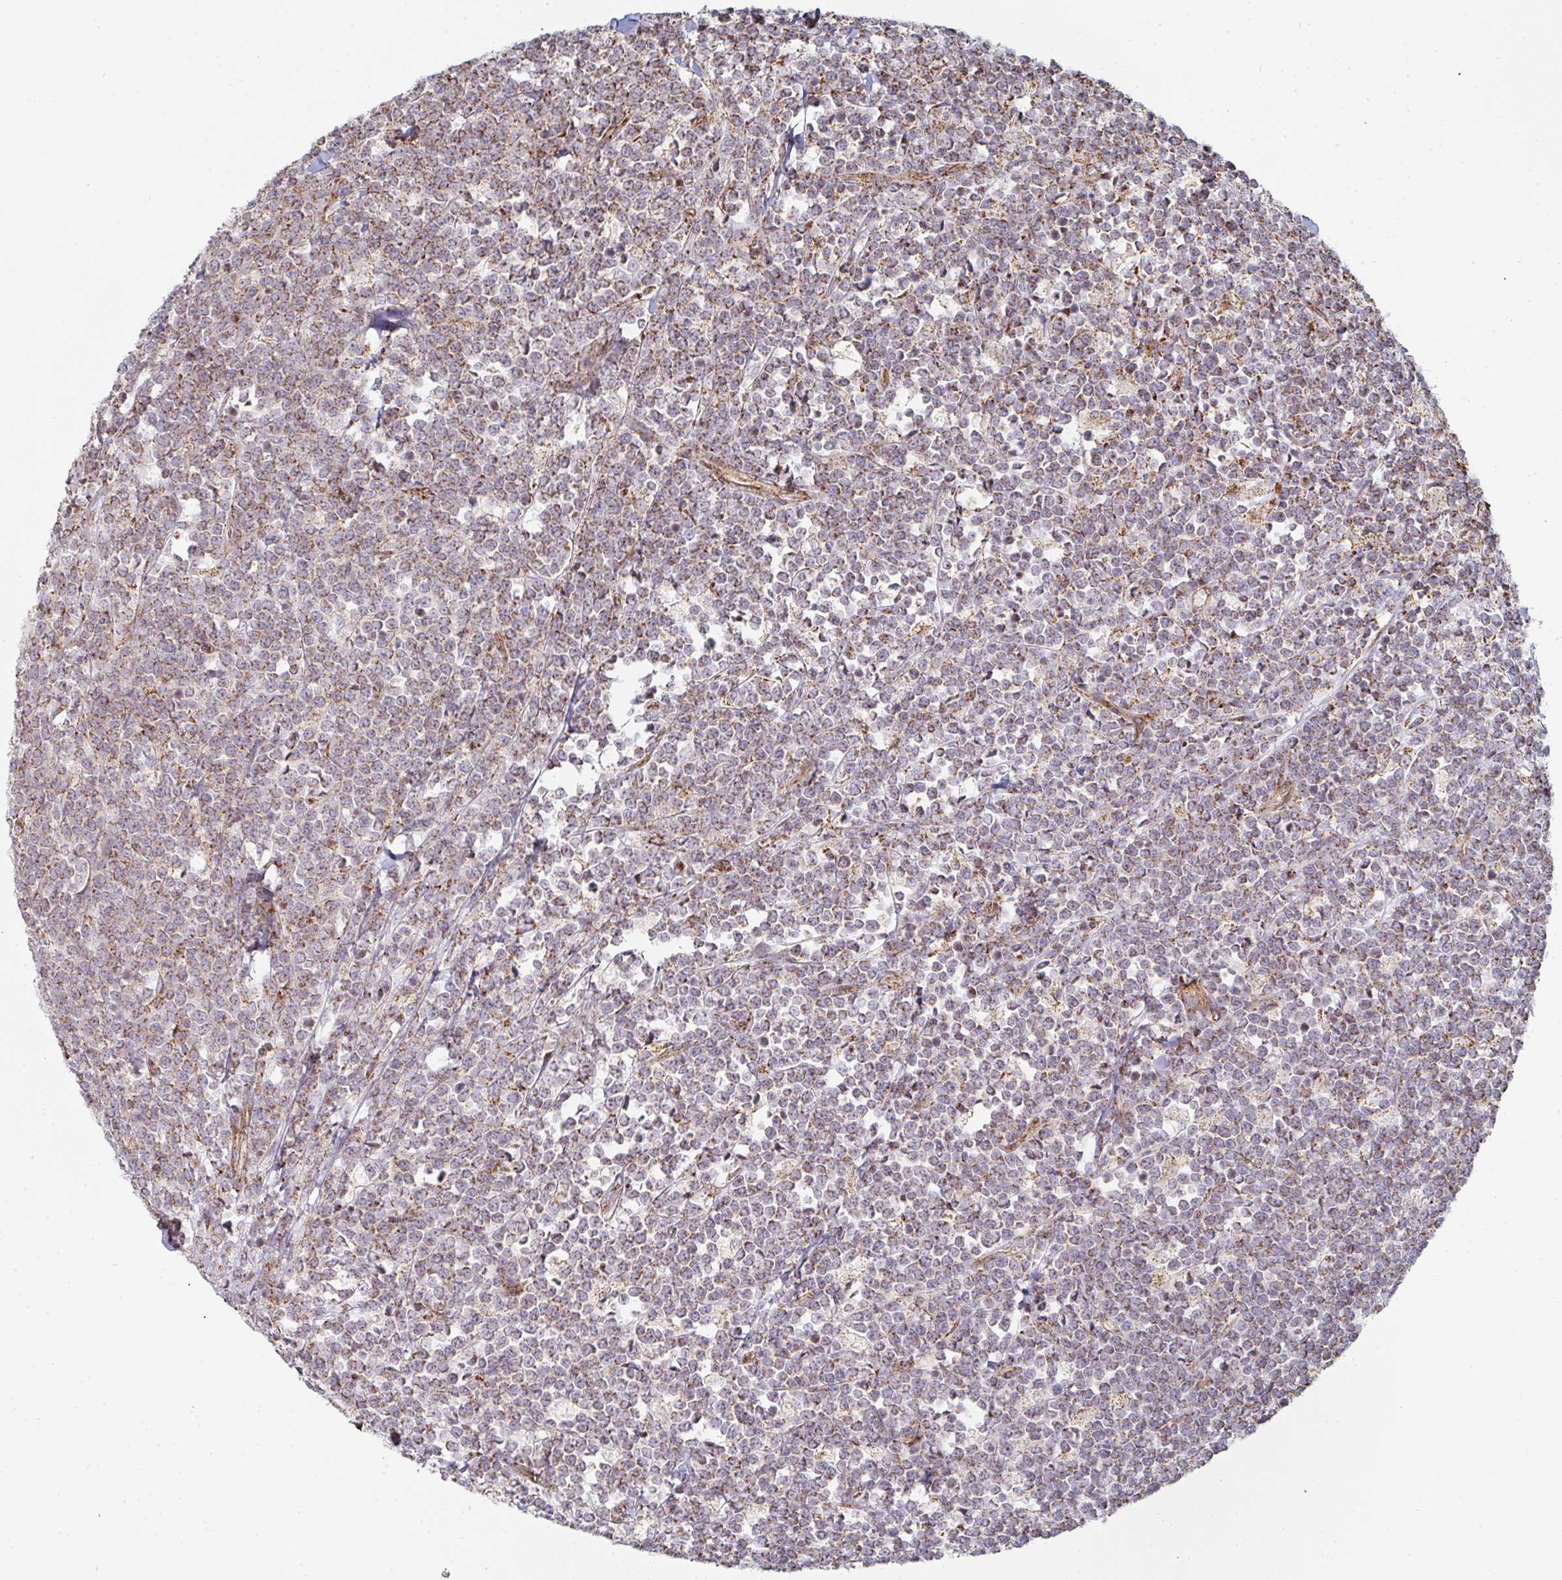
{"staining": {"intensity": "moderate", "quantity": ">75%", "location": "cytoplasmic/membranous"}, "tissue": "lymphoma", "cell_type": "Tumor cells", "image_type": "cancer", "snomed": [{"axis": "morphology", "description": "Malignant lymphoma, non-Hodgkin's type, High grade"}, {"axis": "topography", "description": "Small intestine"}, {"axis": "topography", "description": "Colon"}], "caption": "Immunohistochemistry image of neoplastic tissue: human lymphoma stained using immunohistochemistry (IHC) shows medium levels of moderate protein expression localized specifically in the cytoplasmic/membranous of tumor cells, appearing as a cytoplasmic/membranous brown color.", "gene": "ZNF526", "patient": {"sex": "male", "age": 8}}